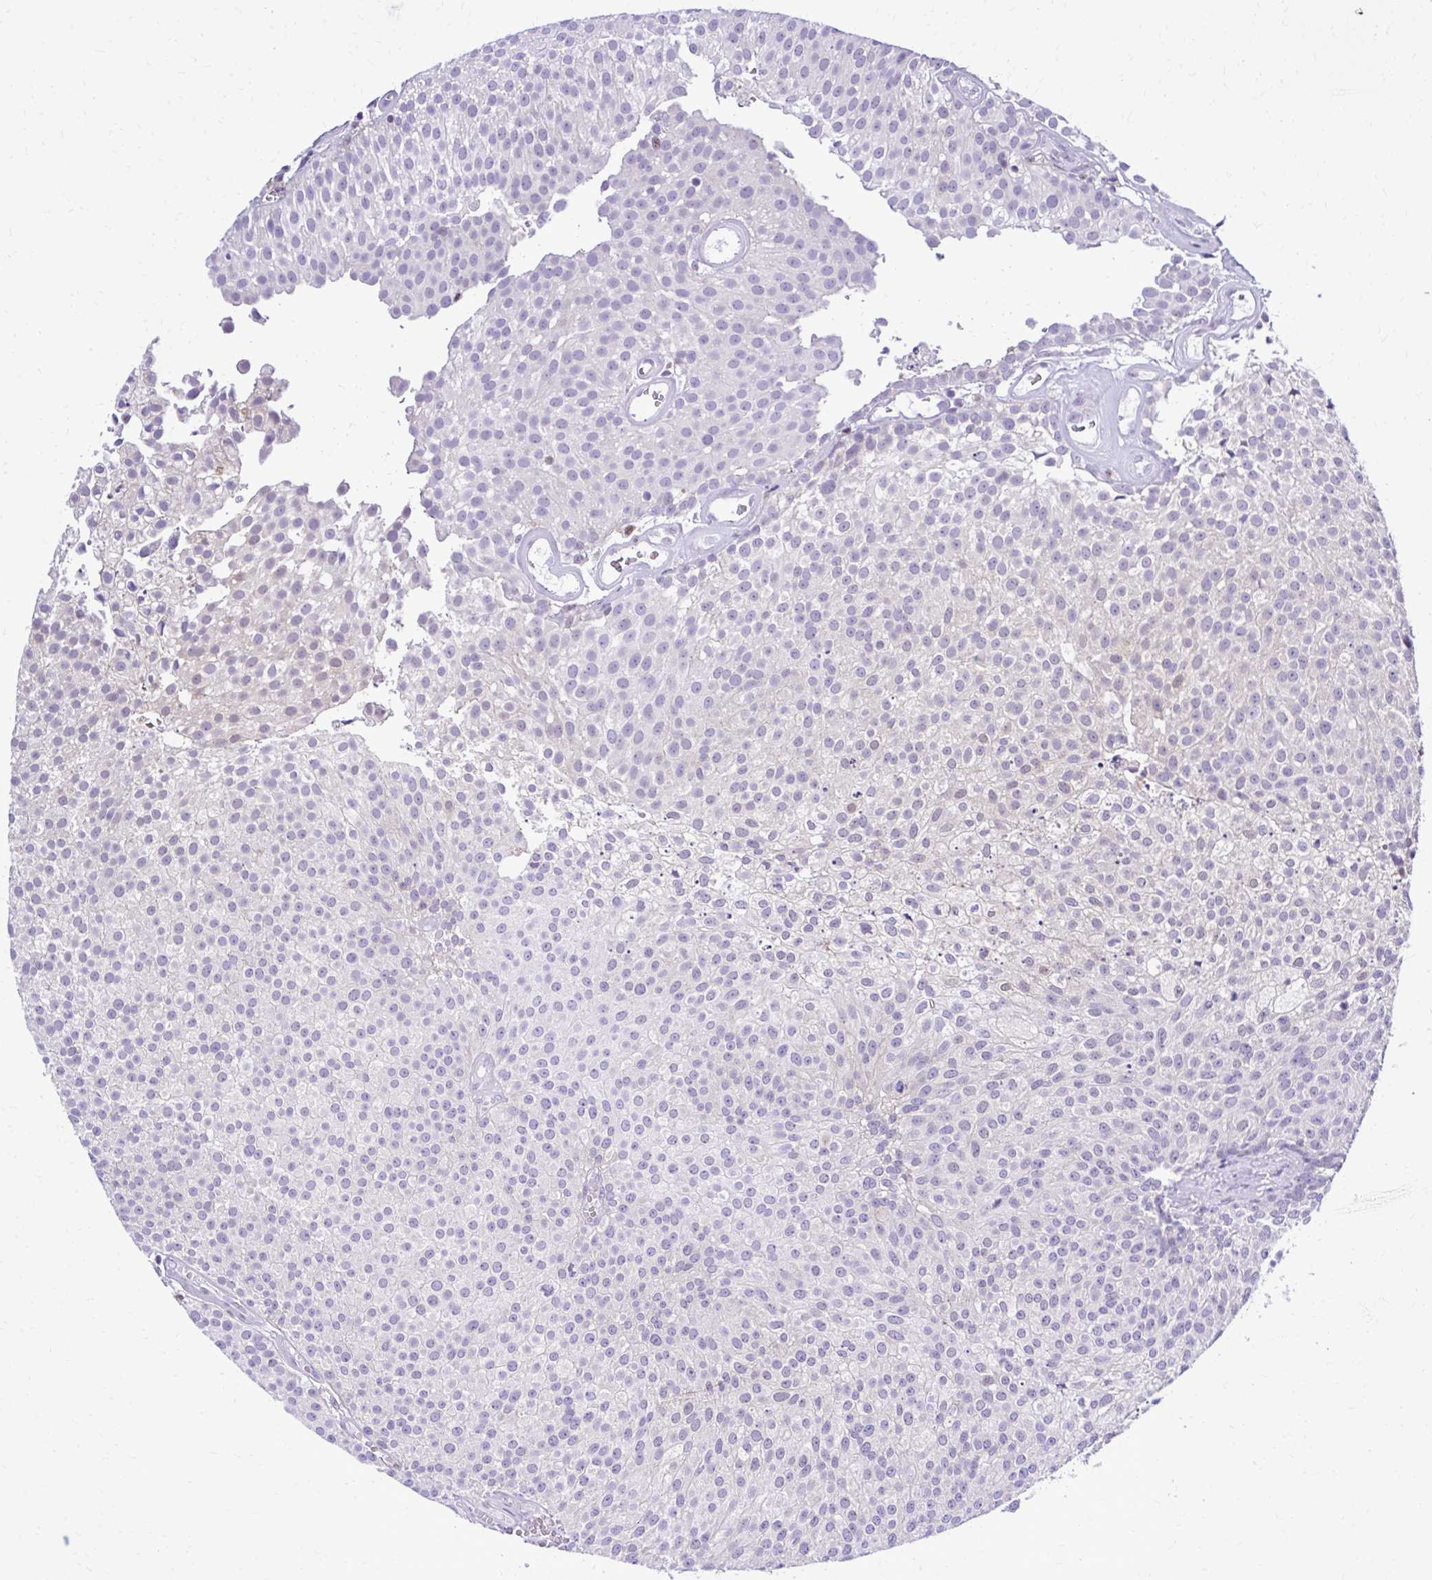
{"staining": {"intensity": "negative", "quantity": "none", "location": "none"}, "tissue": "urothelial cancer", "cell_type": "Tumor cells", "image_type": "cancer", "snomed": [{"axis": "morphology", "description": "Urothelial carcinoma, Low grade"}, {"axis": "topography", "description": "Urinary bladder"}], "caption": "Low-grade urothelial carcinoma was stained to show a protein in brown. There is no significant positivity in tumor cells.", "gene": "RASL11B", "patient": {"sex": "female", "age": 79}}